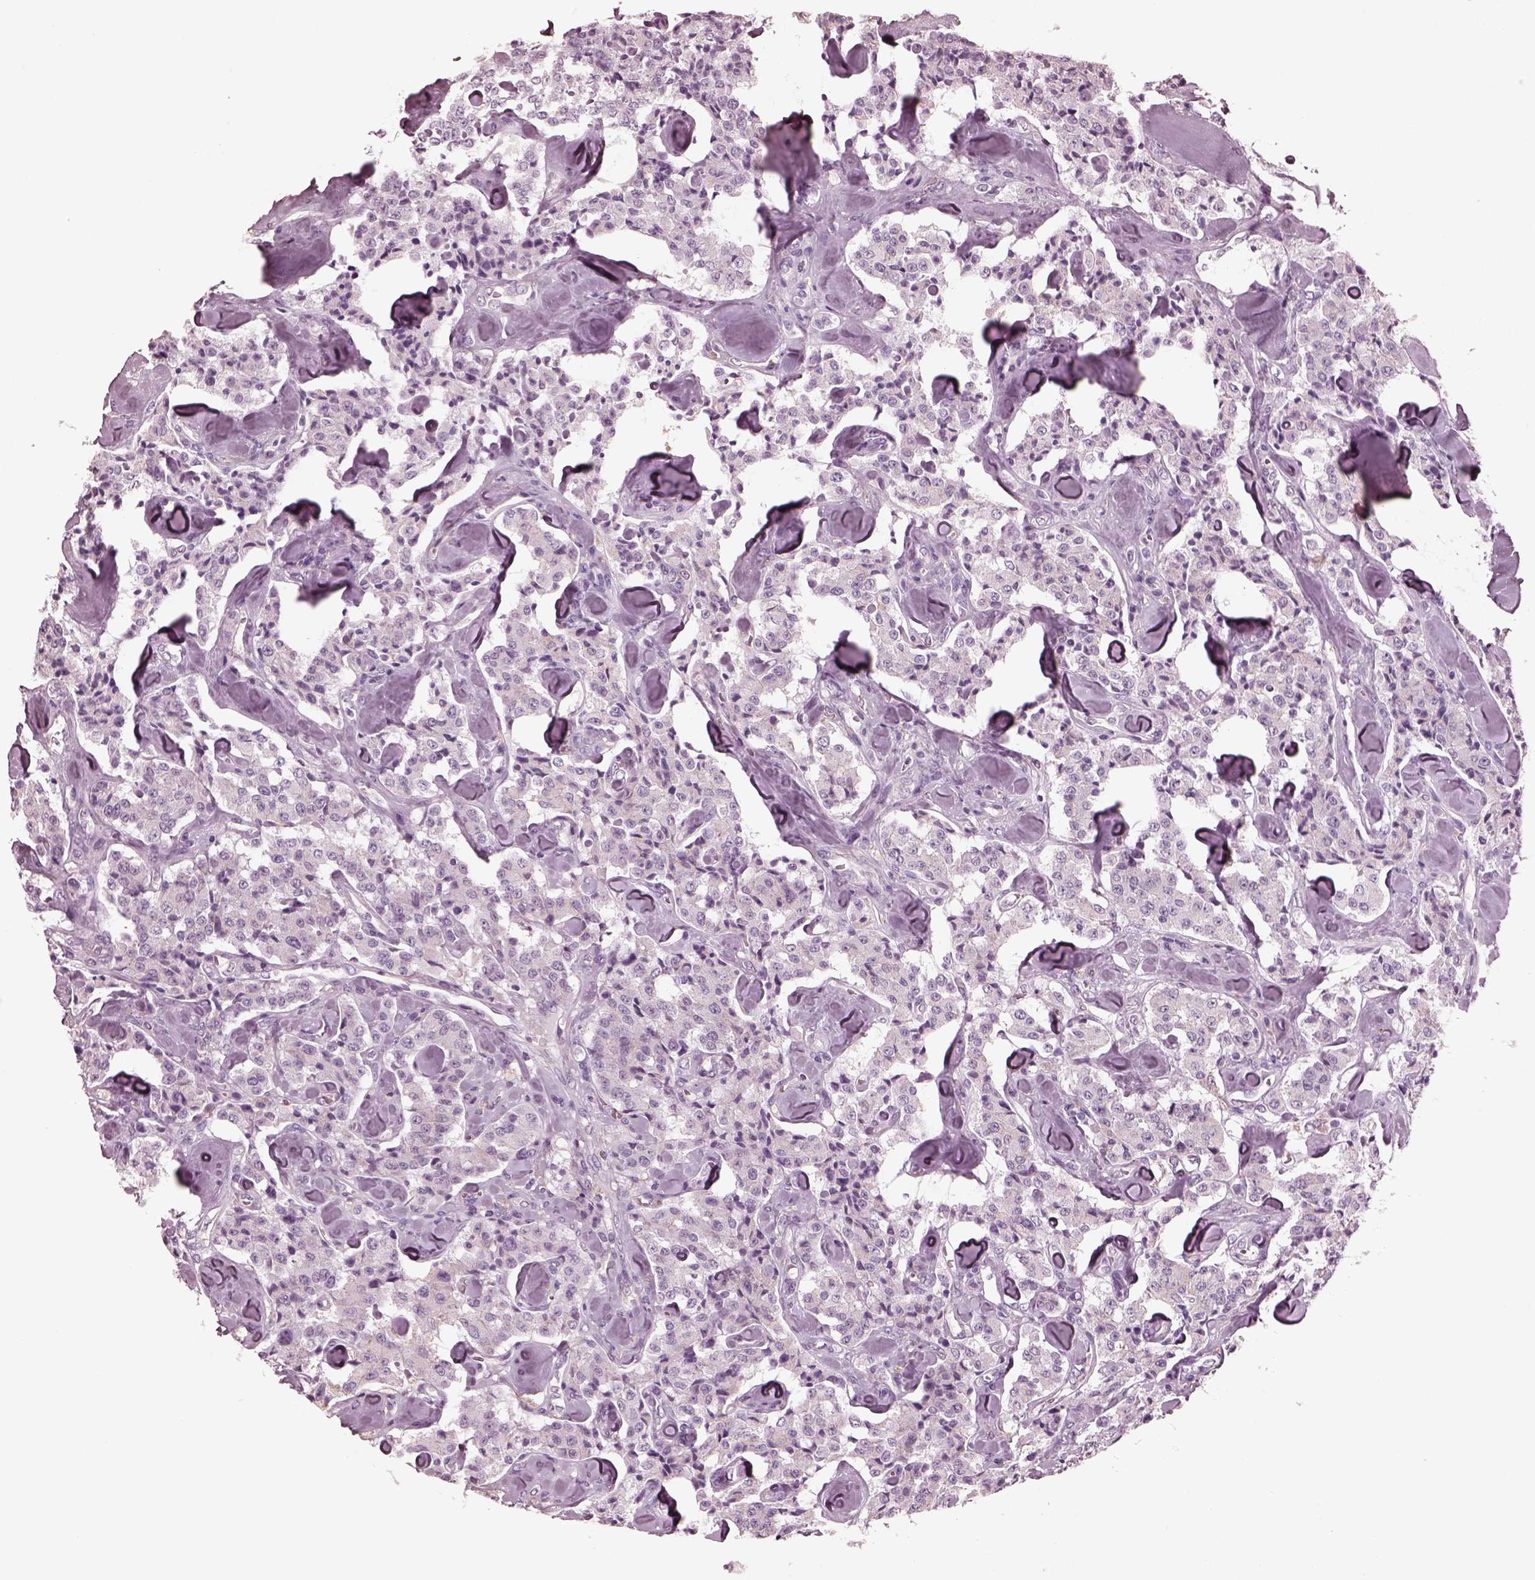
{"staining": {"intensity": "negative", "quantity": "none", "location": "none"}, "tissue": "carcinoid", "cell_type": "Tumor cells", "image_type": "cancer", "snomed": [{"axis": "morphology", "description": "Carcinoid, malignant, NOS"}, {"axis": "topography", "description": "Pancreas"}], "caption": "DAB immunohistochemical staining of human carcinoid (malignant) reveals no significant expression in tumor cells. (DAB immunohistochemistry (IHC), high magnification).", "gene": "CGA", "patient": {"sex": "male", "age": 41}}